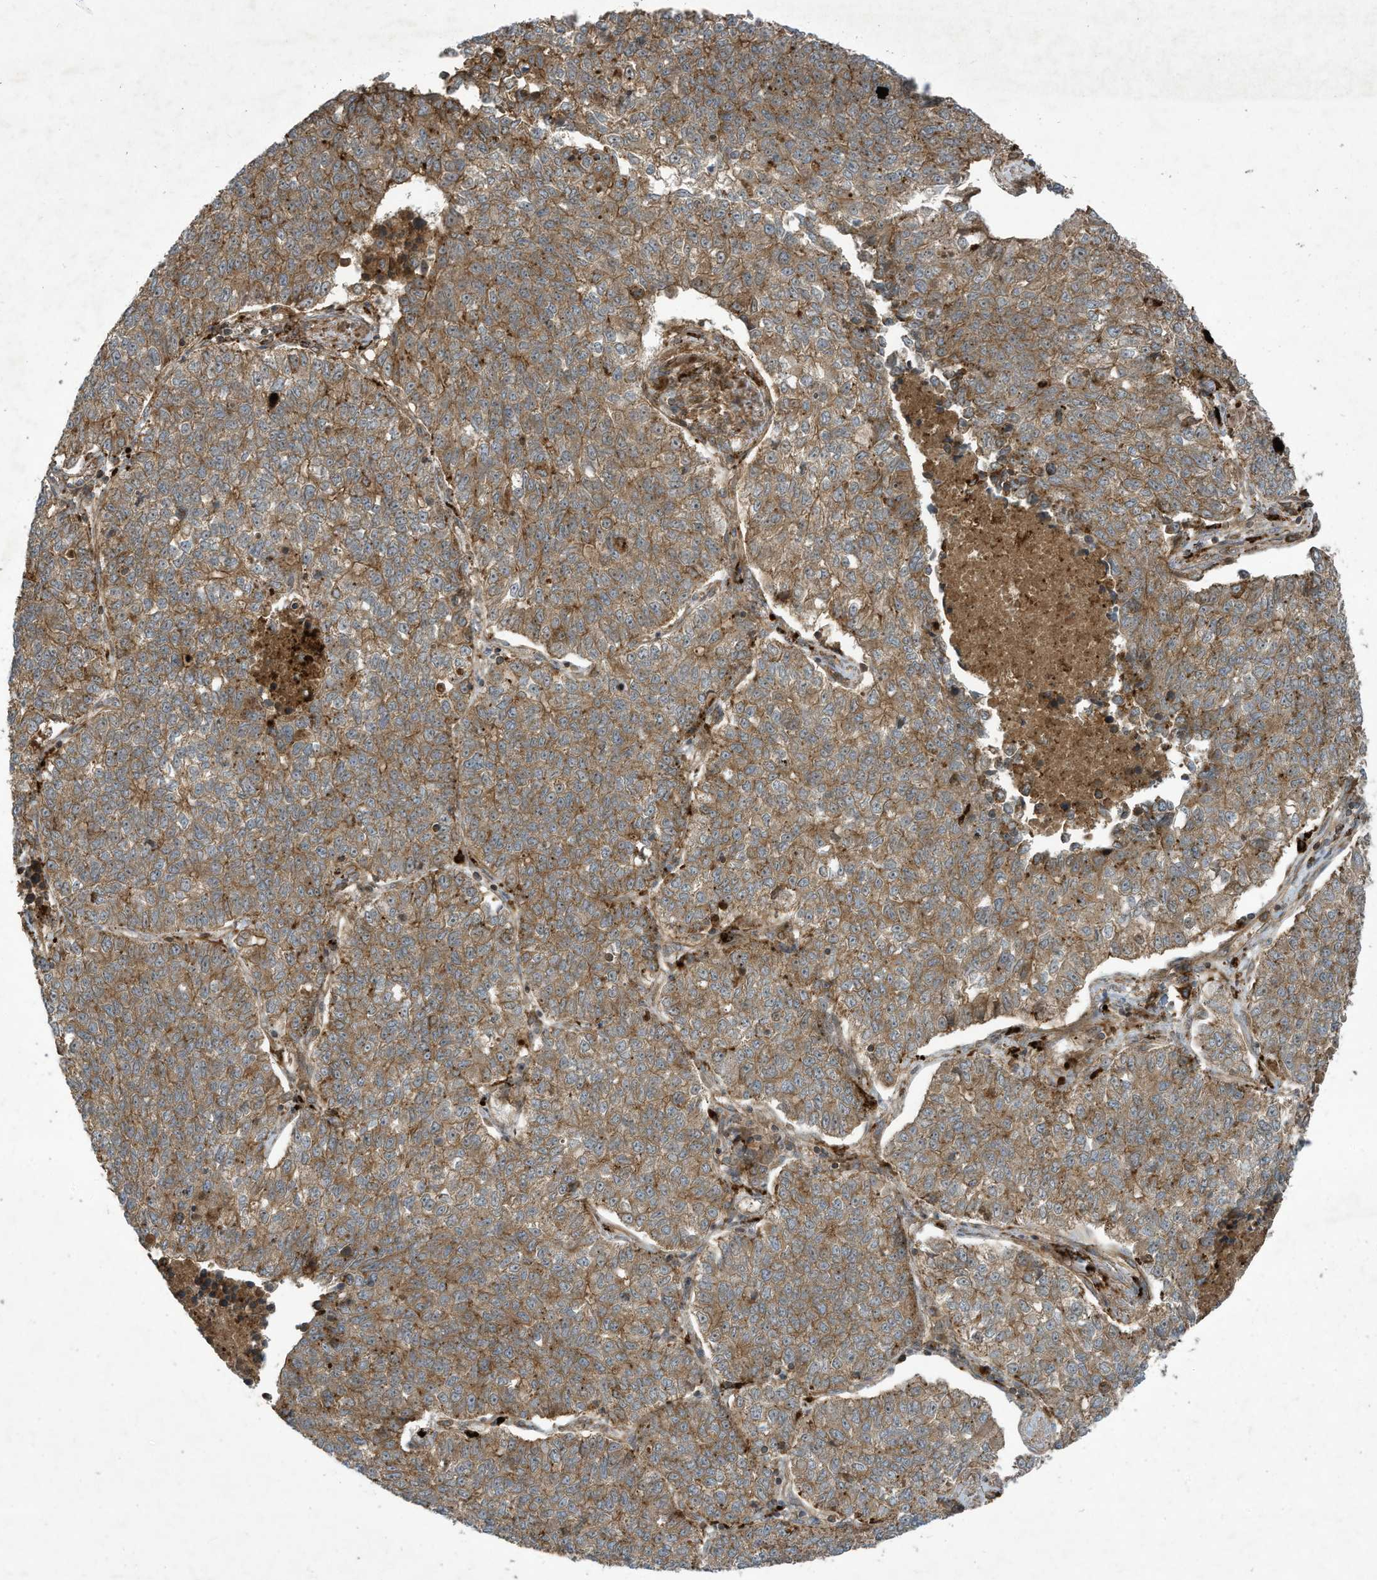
{"staining": {"intensity": "moderate", "quantity": ">75%", "location": "cytoplasmic/membranous"}, "tissue": "lung cancer", "cell_type": "Tumor cells", "image_type": "cancer", "snomed": [{"axis": "morphology", "description": "Adenocarcinoma, NOS"}, {"axis": "topography", "description": "Lung"}], "caption": "Adenocarcinoma (lung) was stained to show a protein in brown. There is medium levels of moderate cytoplasmic/membranous staining in about >75% of tumor cells. (Stains: DAB (3,3'-diaminobenzidine) in brown, nuclei in blue, Microscopy: brightfield microscopy at high magnification).", "gene": "DDIT4", "patient": {"sex": "male", "age": 49}}